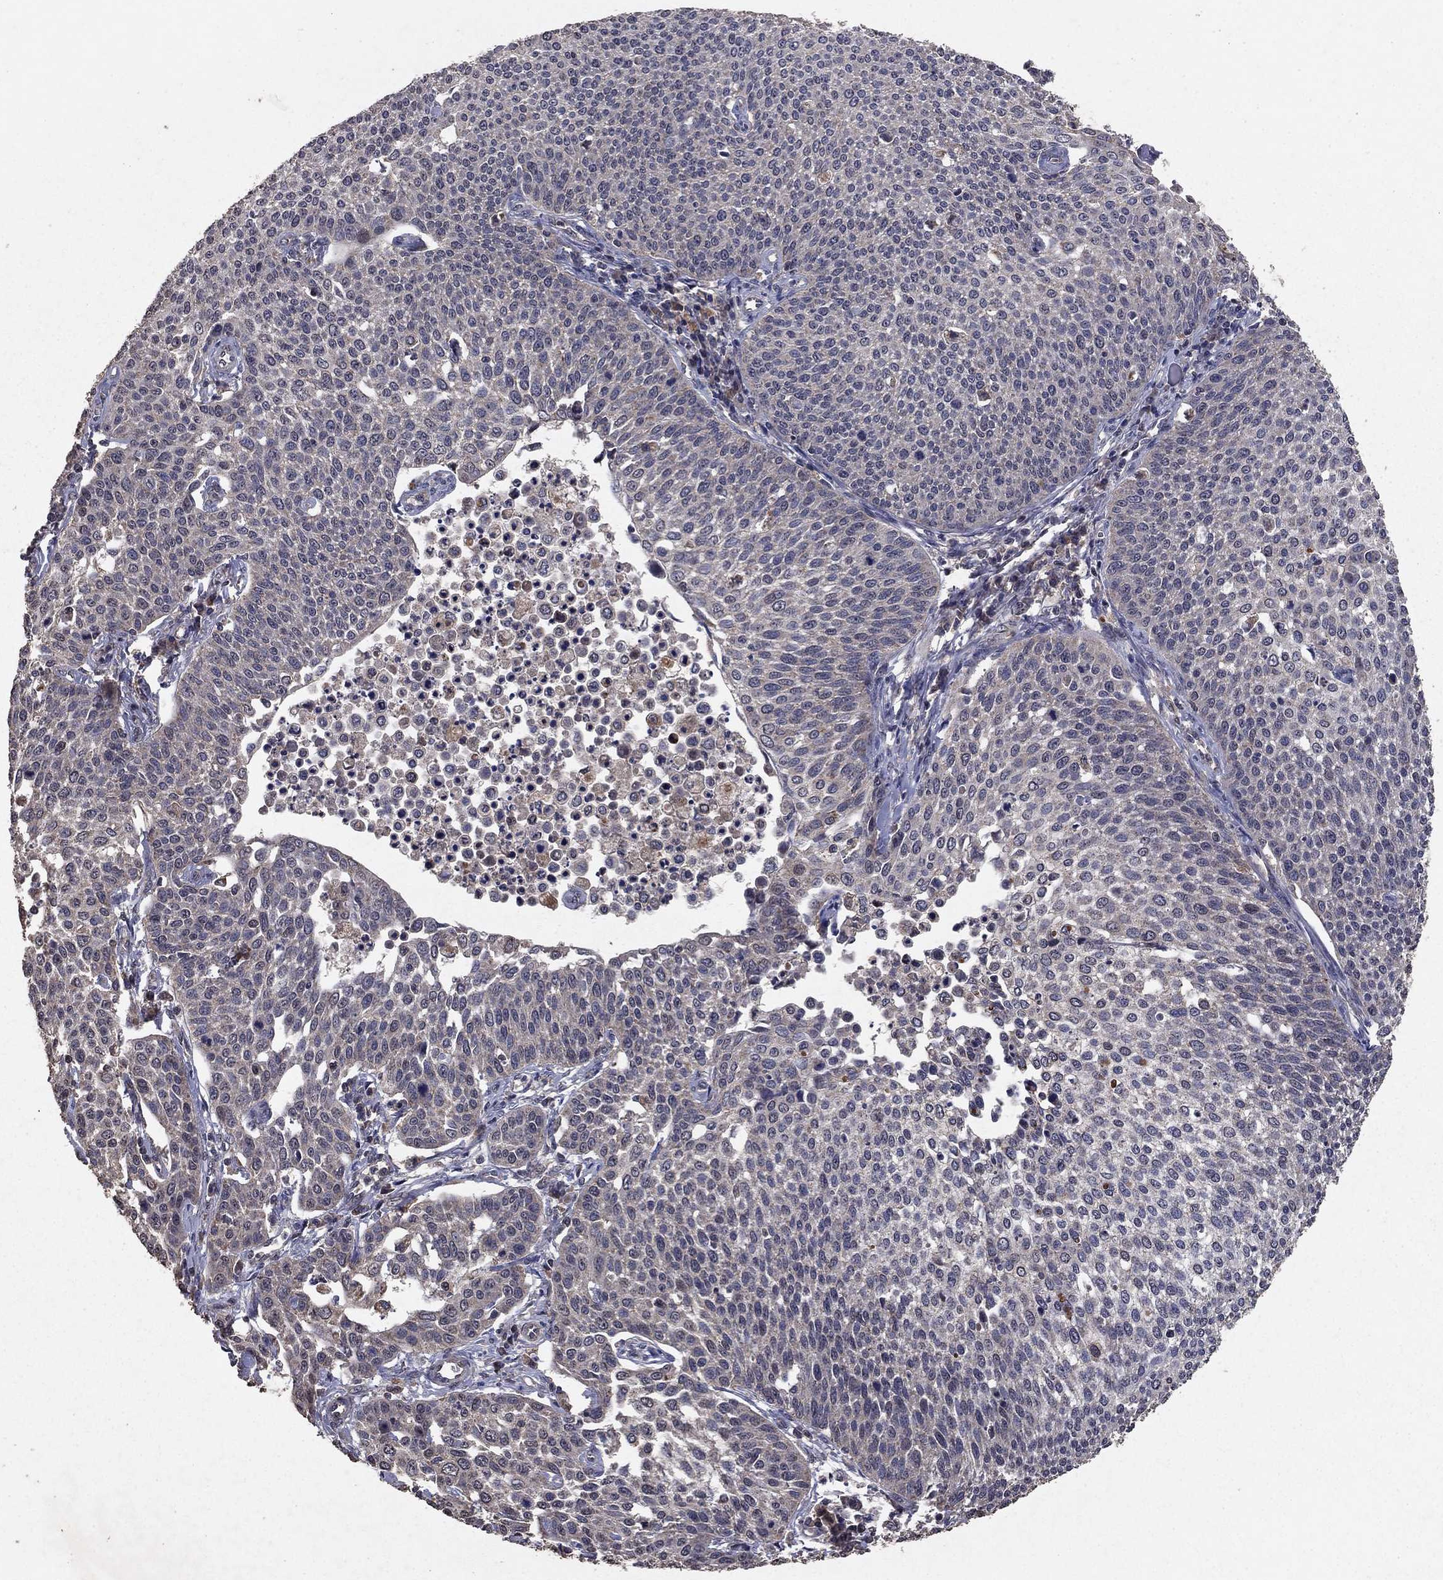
{"staining": {"intensity": "negative", "quantity": "none", "location": "none"}, "tissue": "cervical cancer", "cell_type": "Tumor cells", "image_type": "cancer", "snomed": [{"axis": "morphology", "description": "Squamous cell carcinoma, NOS"}, {"axis": "topography", "description": "Cervix"}], "caption": "Immunohistochemical staining of squamous cell carcinoma (cervical) shows no significant expression in tumor cells. (Stains: DAB (3,3'-diaminobenzidine) IHC with hematoxylin counter stain, Microscopy: brightfield microscopy at high magnification).", "gene": "DHRS1", "patient": {"sex": "female", "age": 34}}